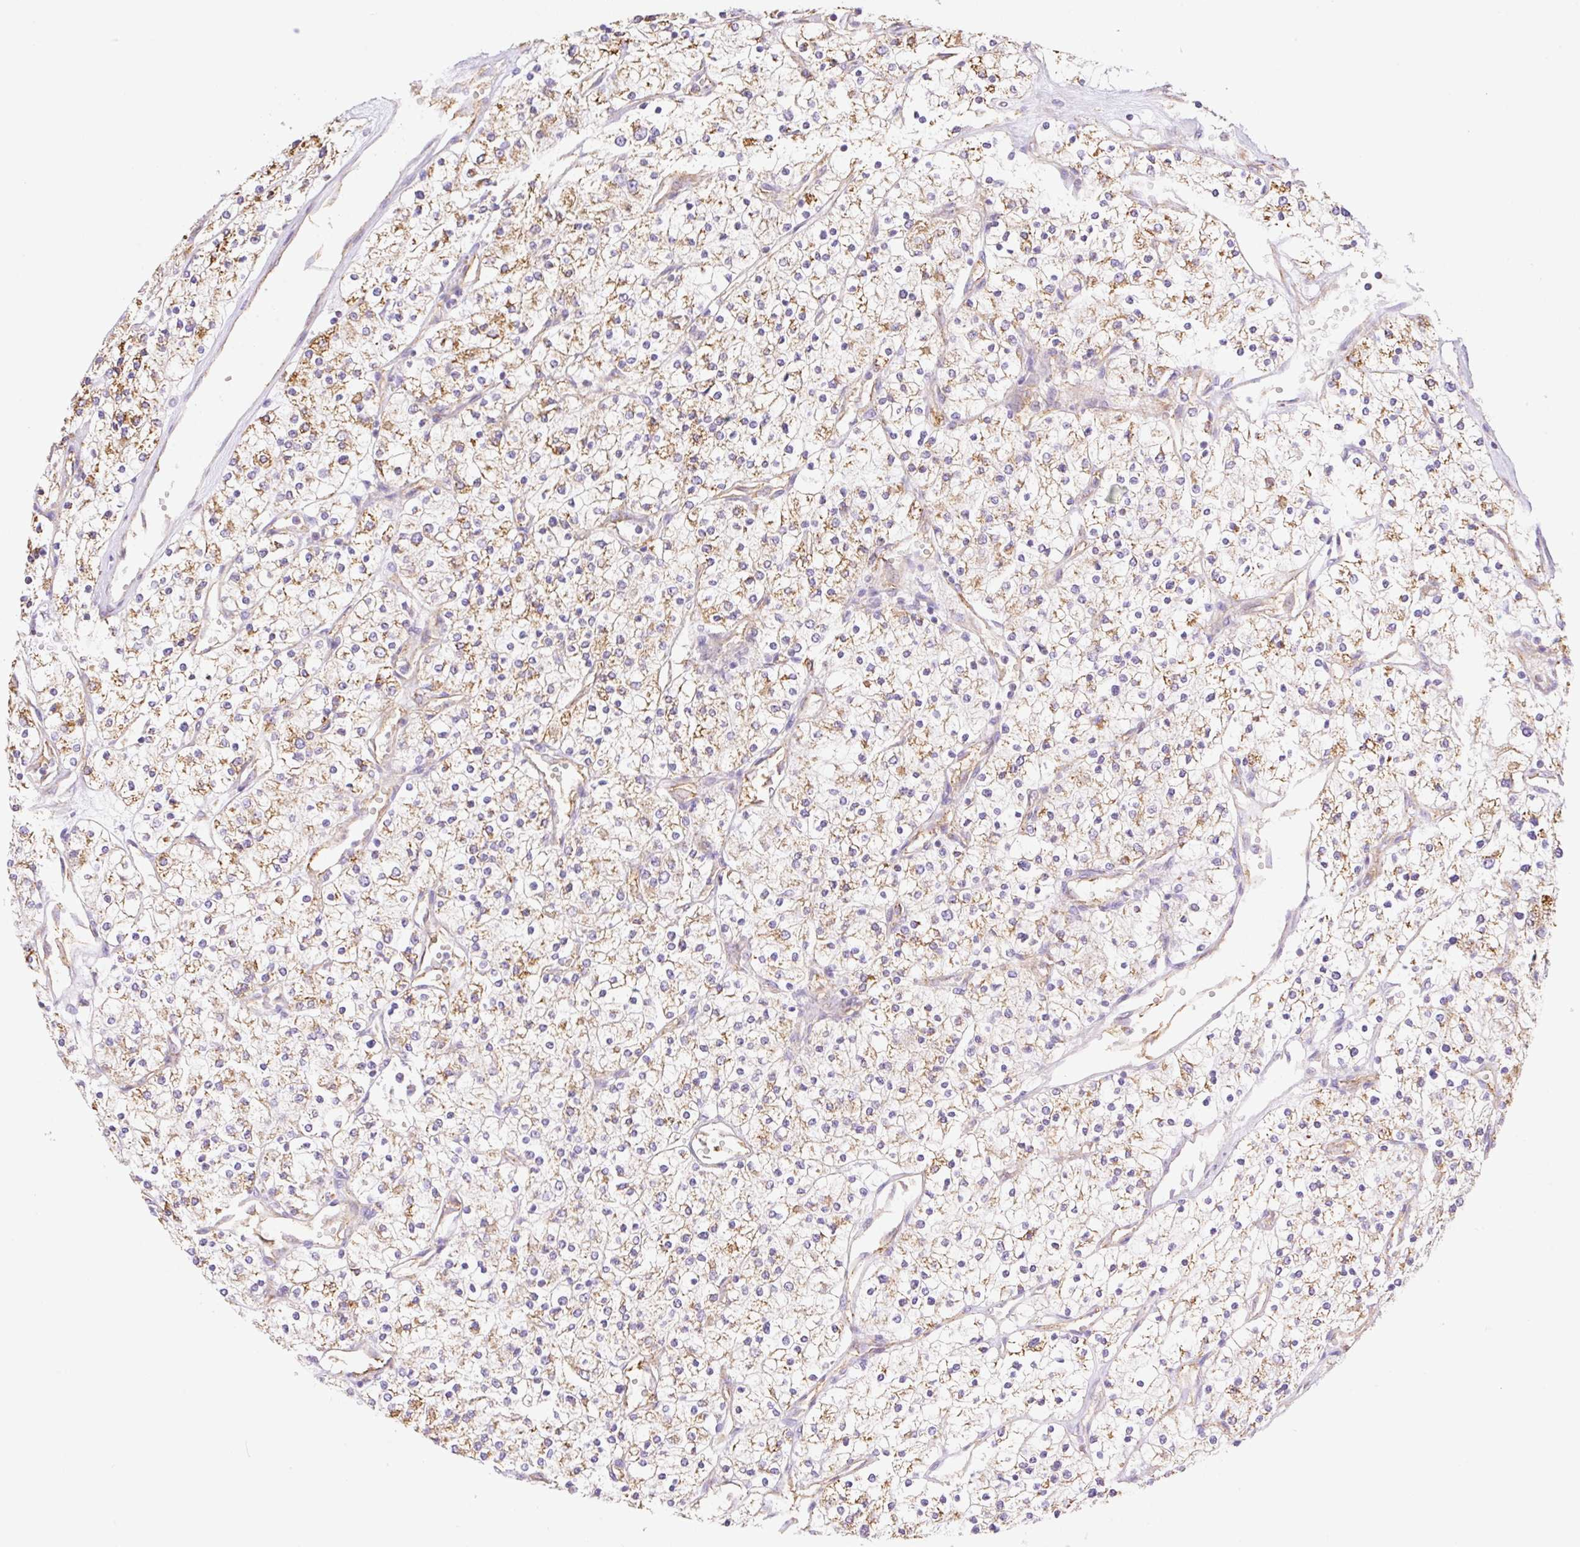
{"staining": {"intensity": "moderate", "quantity": "25%-75%", "location": "cytoplasmic/membranous"}, "tissue": "renal cancer", "cell_type": "Tumor cells", "image_type": "cancer", "snomed": [{"axis": "morphology", "description": "Adenocarcinoma, NOS"}, {"axis": "topography", "description": "Kidney"}], "caption": "IHC micrograph of renal cancer stained for a protein (brown), which demonstrates medium levels of moderate cytoplasmic/membranous positivity in approximately 25%-75% of tumor cells.", "gene": "ESAM", "patient": {"sex": "male", "age": 80}}